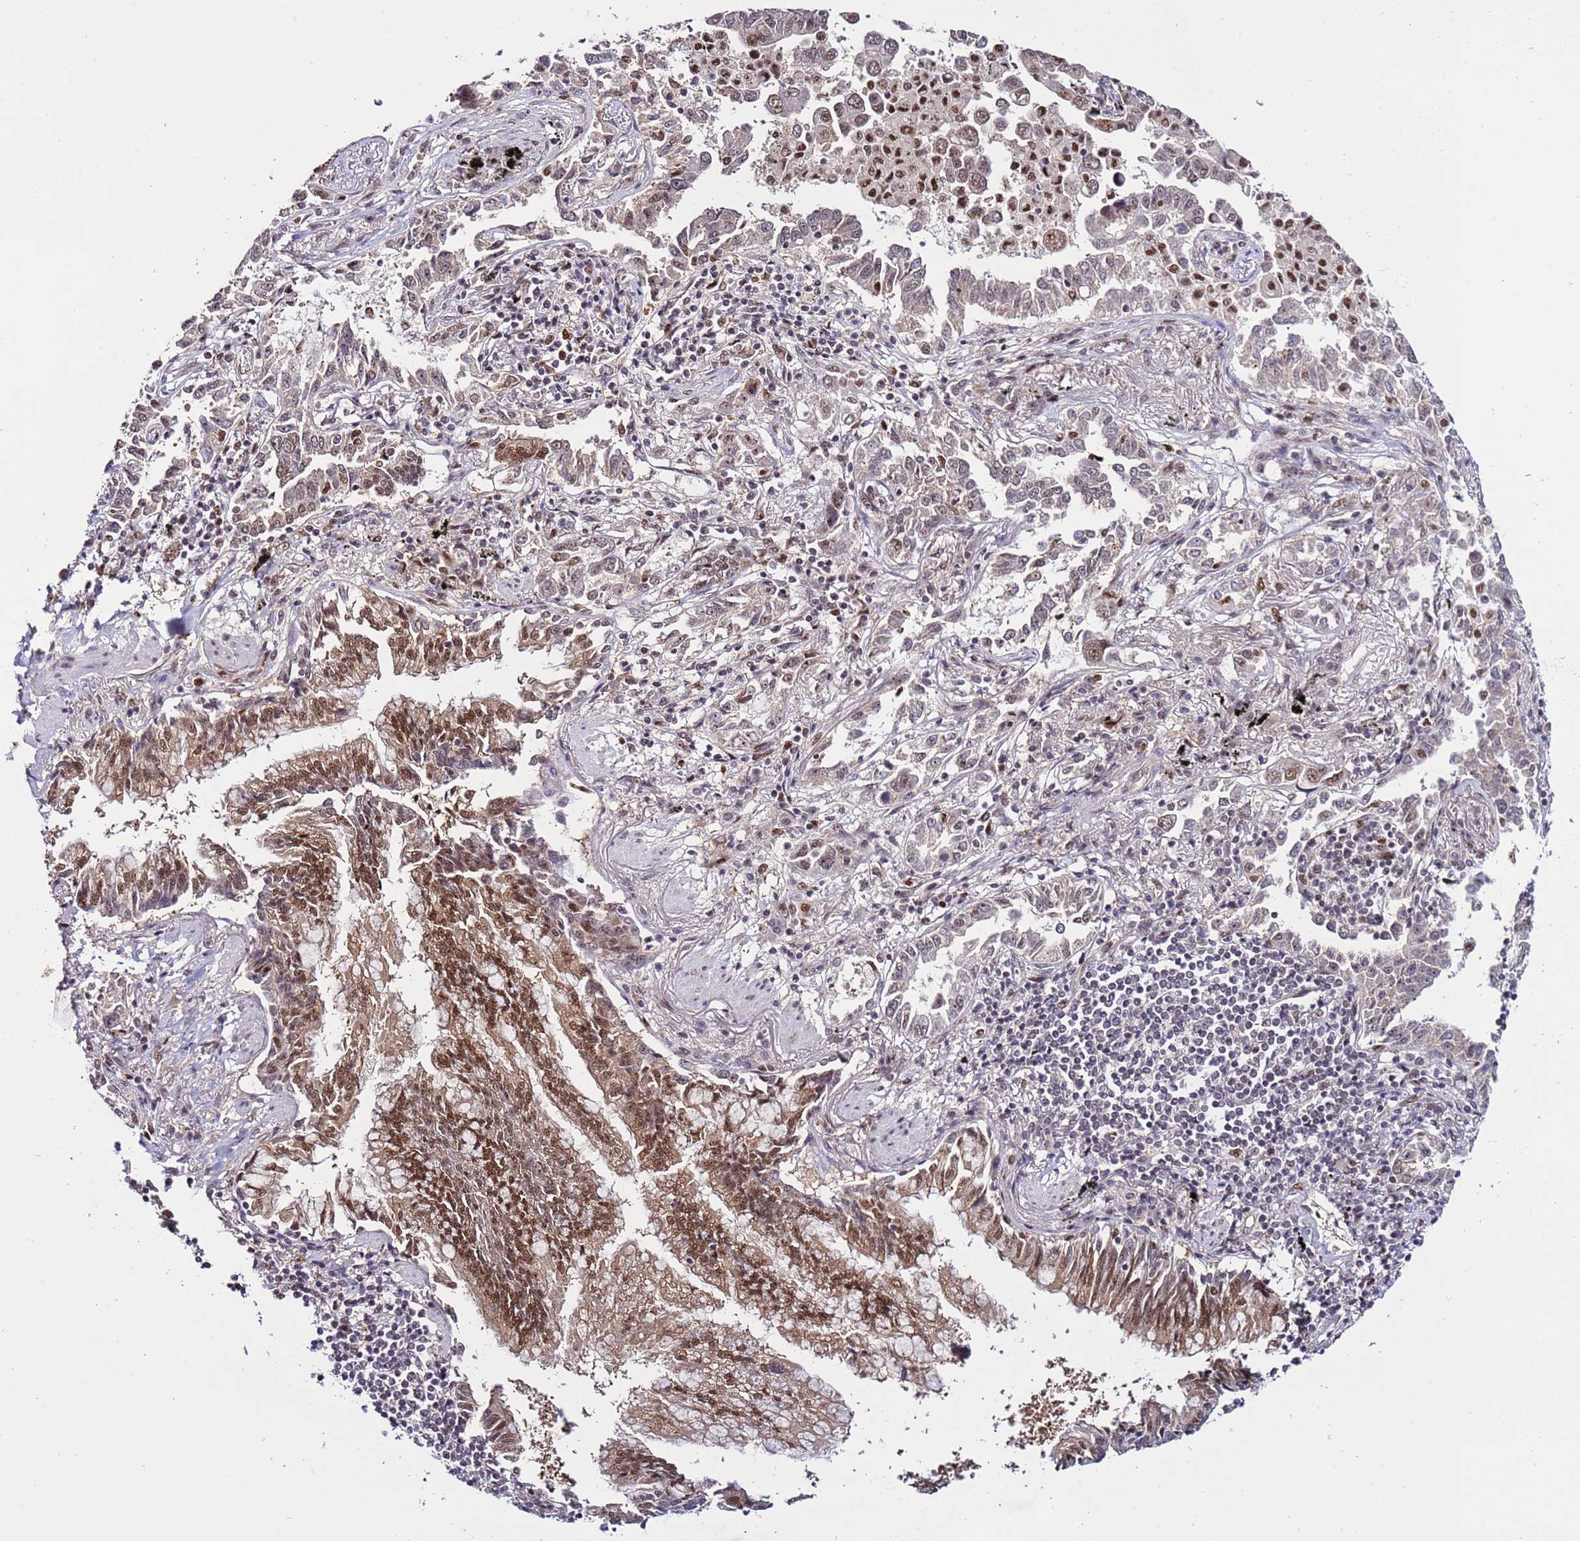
{"staining": {"intensity": "weak", "quantity": "25%-75%", "location": "nuclear"}, "tissue": "lung cancer", "cell_type": "Tumor cells", "image_type": "cancer", "snomed": [{"axis": "morphology", "description": "Adenocarcinoma, NOS"}, {"axis": "topography", "description": "Lung"}], "caption": "High-power microscopy captured an immunohistochemistry (IHC) image of lung adenocarcinoma, revealing weak nuclear positivity in approximately 25%-75% of tumor cells.", "gene": "PRPF6", "patient": {"sex": "male", "age": 67}}